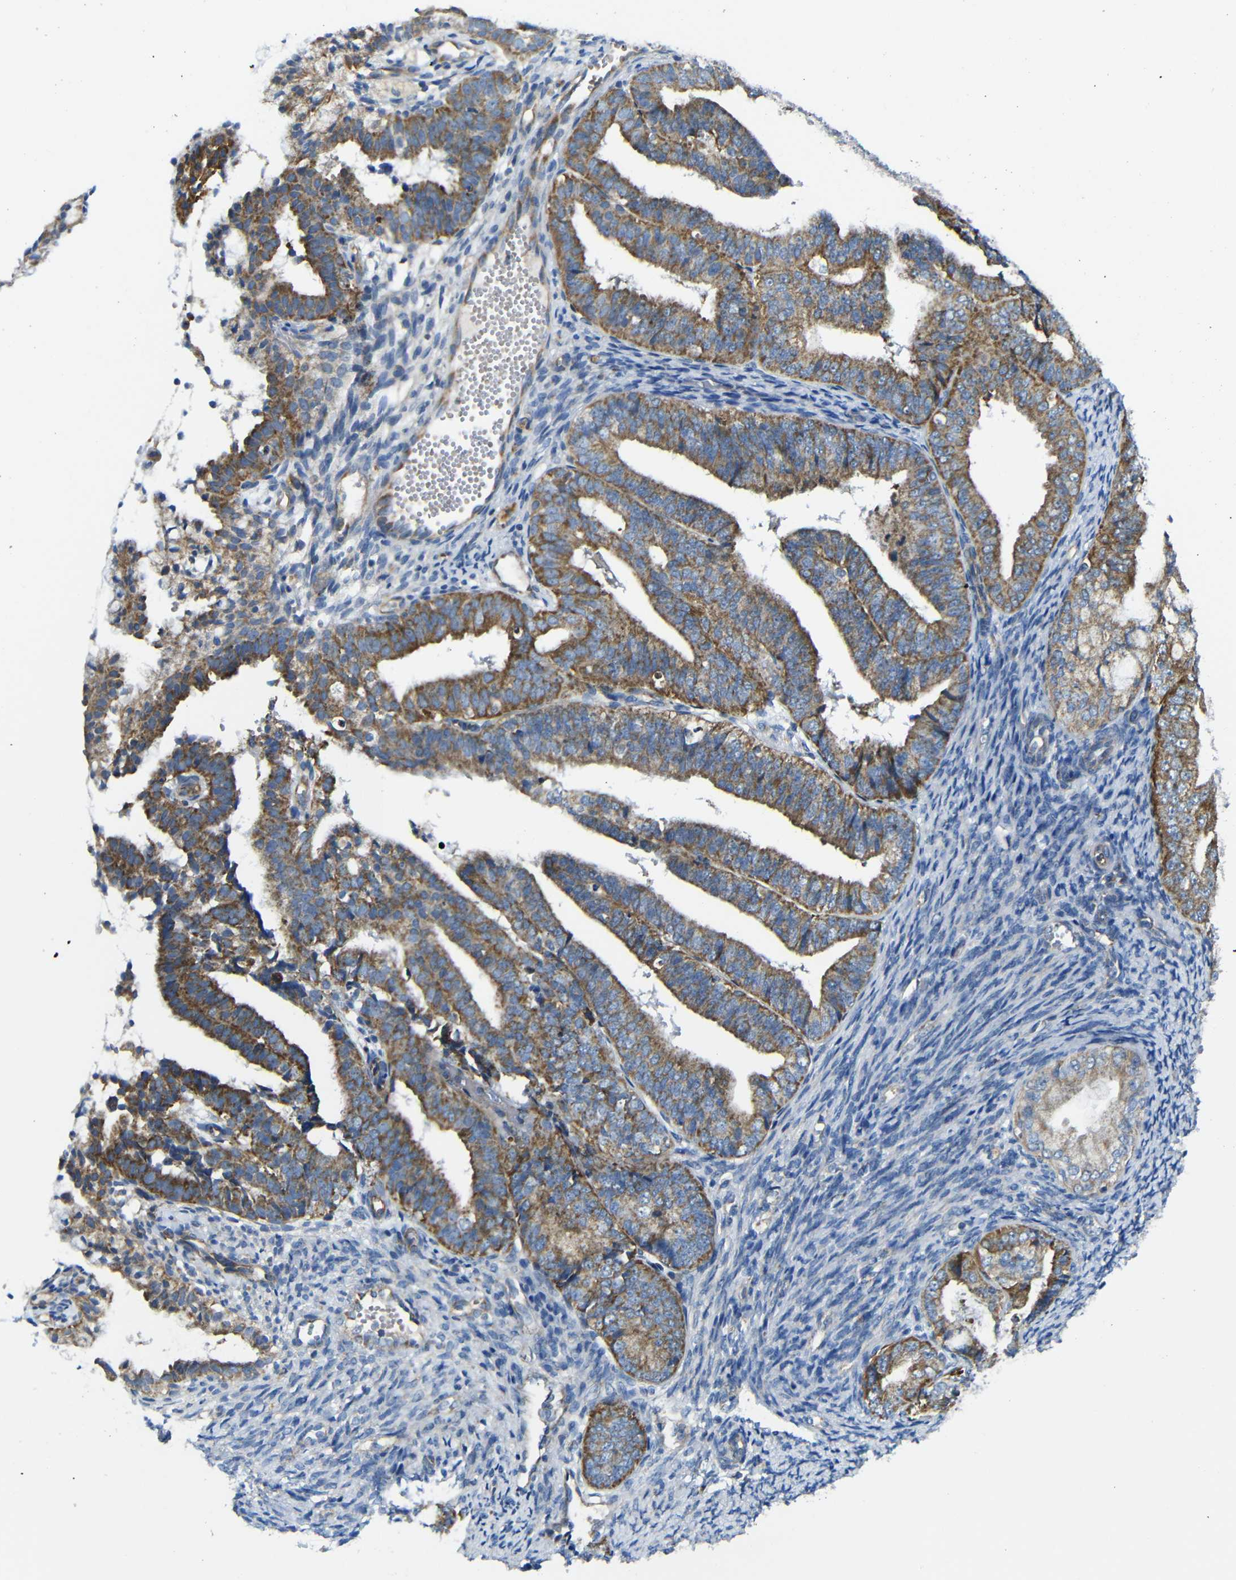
{"staining": {"intensity": "moderate", "quantity": ">75%", "location": "cytoplasmic/membranous"}, "tissue": "endometrial cancer", "cell_type": "Tumor cells", "image_type": "cancer", "snomed": [{"axis": "morphology", "description": "Adenocarcinoma, NOS"}, {"axis": "topography", "description": "Endometrium"}], "caption": "Human endometrial cancer (adenocarcinoma) stained with a protein marker reveals moderate staining in tumor cells.", "gene": "PDCD1LG2", "patient": {"sex": "female", "age": 63}}